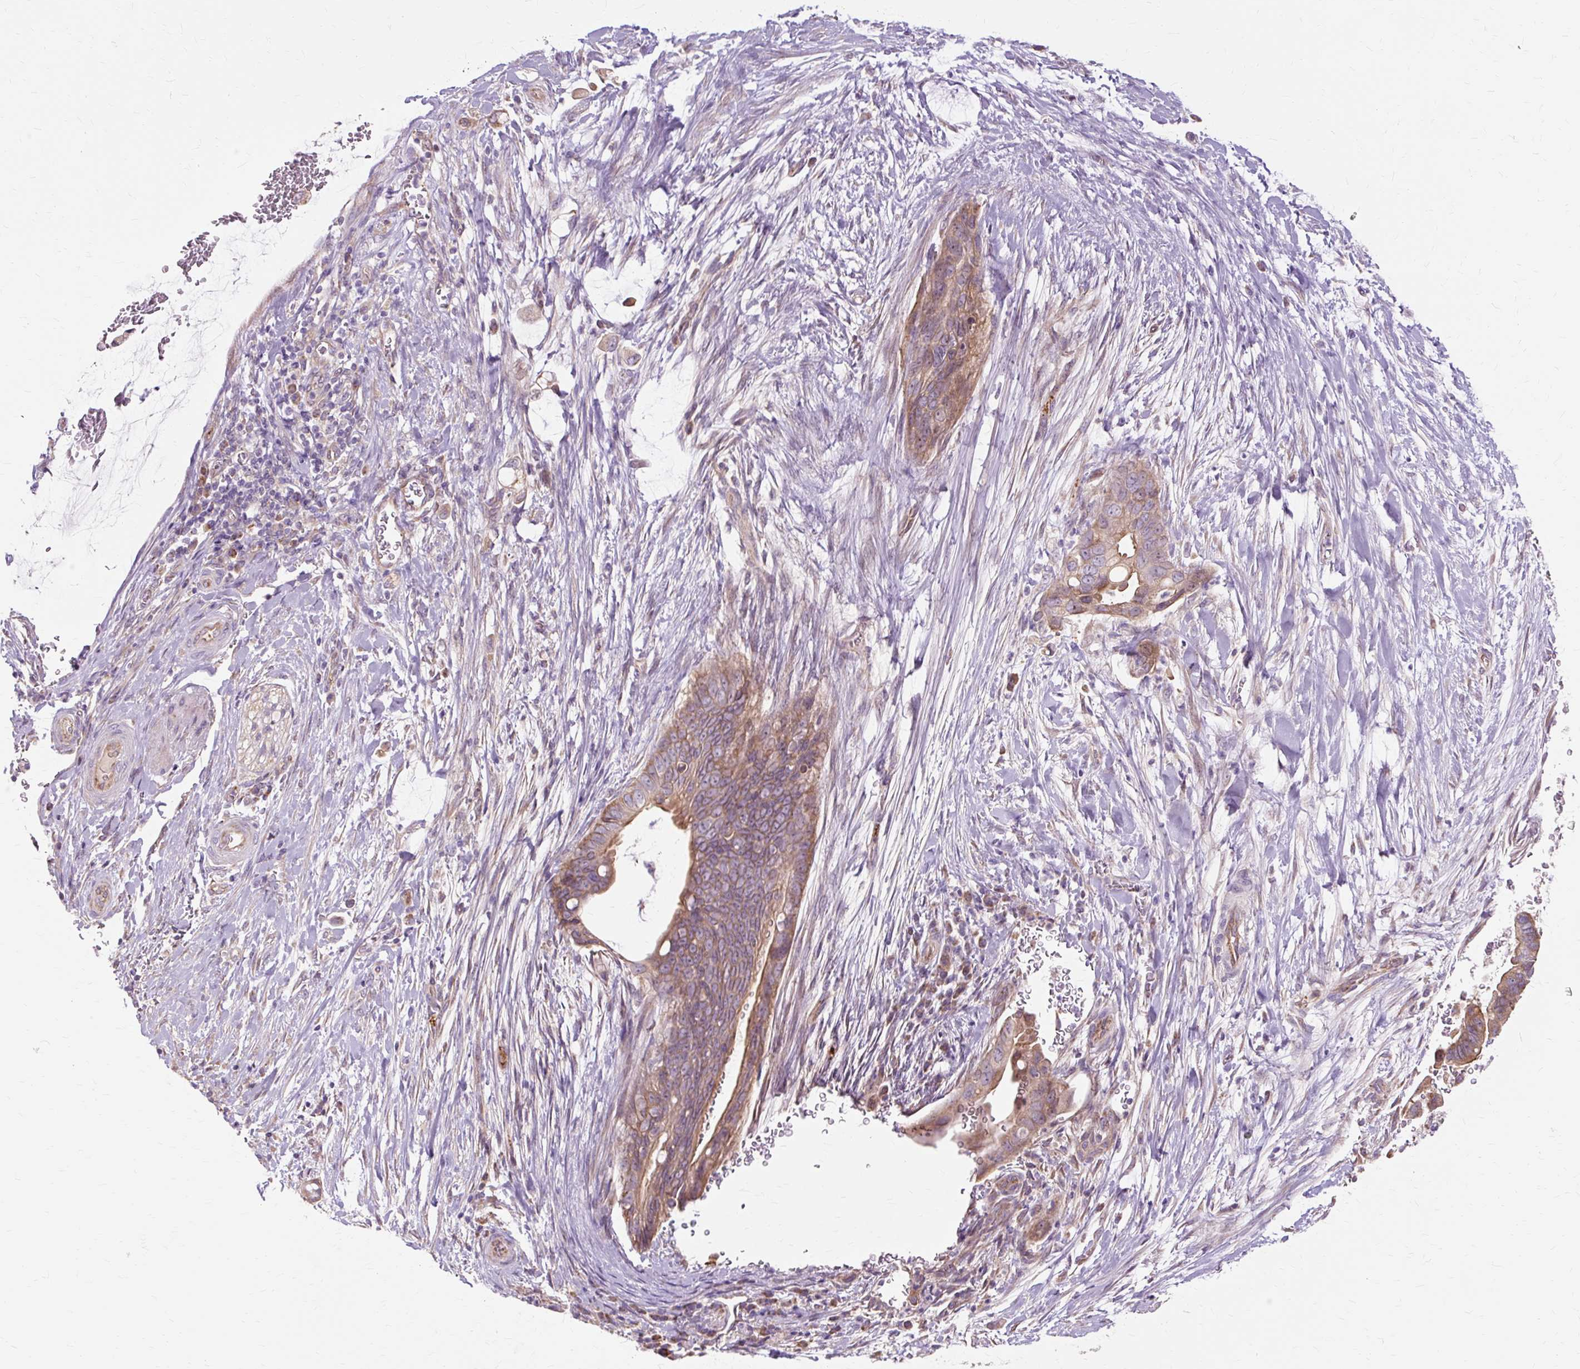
{"staining": {"intensity": "moderate", "quantity": ">75%", "location": "cytoplasmic/membranous"}, "tissue": "pancreatic cancer", "cell_type": "Tumor cells", "image_type": "cancer", "snomed": [{"axis": "morphology", "description": "Adenocarcinoma, NOS"}, {"axis": "topography", "description": "Pancreas"}], "caption": "Immunohistochemical staining of human pancreatic adenocarcinoma exhibits medium levels of moderate cytoplasmic/membranous staining in approximately >75% of tumor cells.", "gene": "PDZD2", "patient": {"sex": "male", "age": 75}}